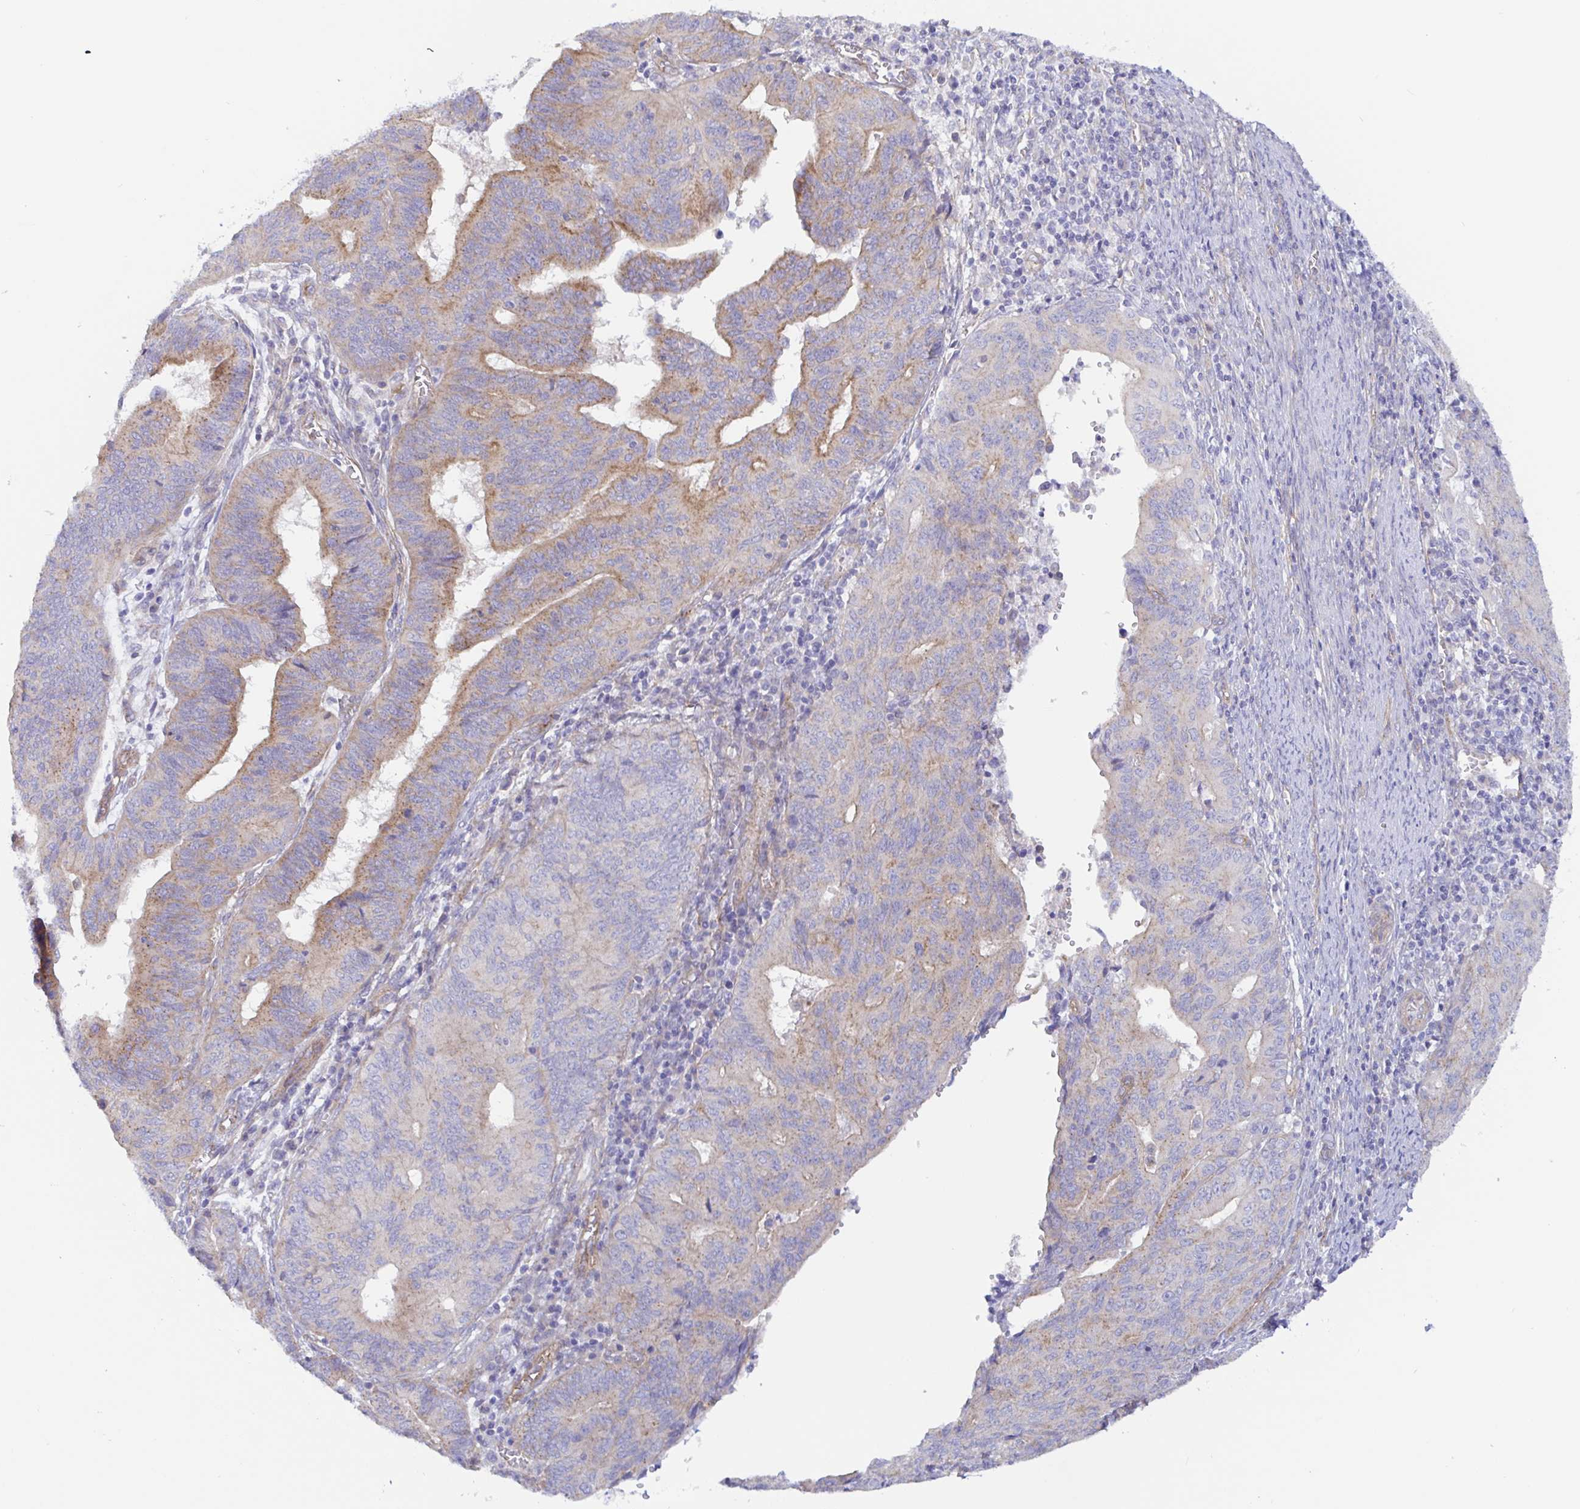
{"staining": {"intensity": "weak", "quantity": "25%-75%", "location": "cytoplasmic/membranous"}, "tissue": "endometrial cancer", "cell_type": "Tumor cells", "image_type": "cancer", "snomed": [{"axis": "morphology", "description": "Adenocarcinoma, NOS"}, {"axis": "topography", "description": "Endometrium"}], "caption": "Approximately 25%-75% of tumor cells in human endometrial adenocarcinoma exhibit weak cytoplasmic/membranous protein staining as visualized by brown immunohistochemical staining.", "gene": "ARL4D", "patient": {"sex": "female", "age": 65}}